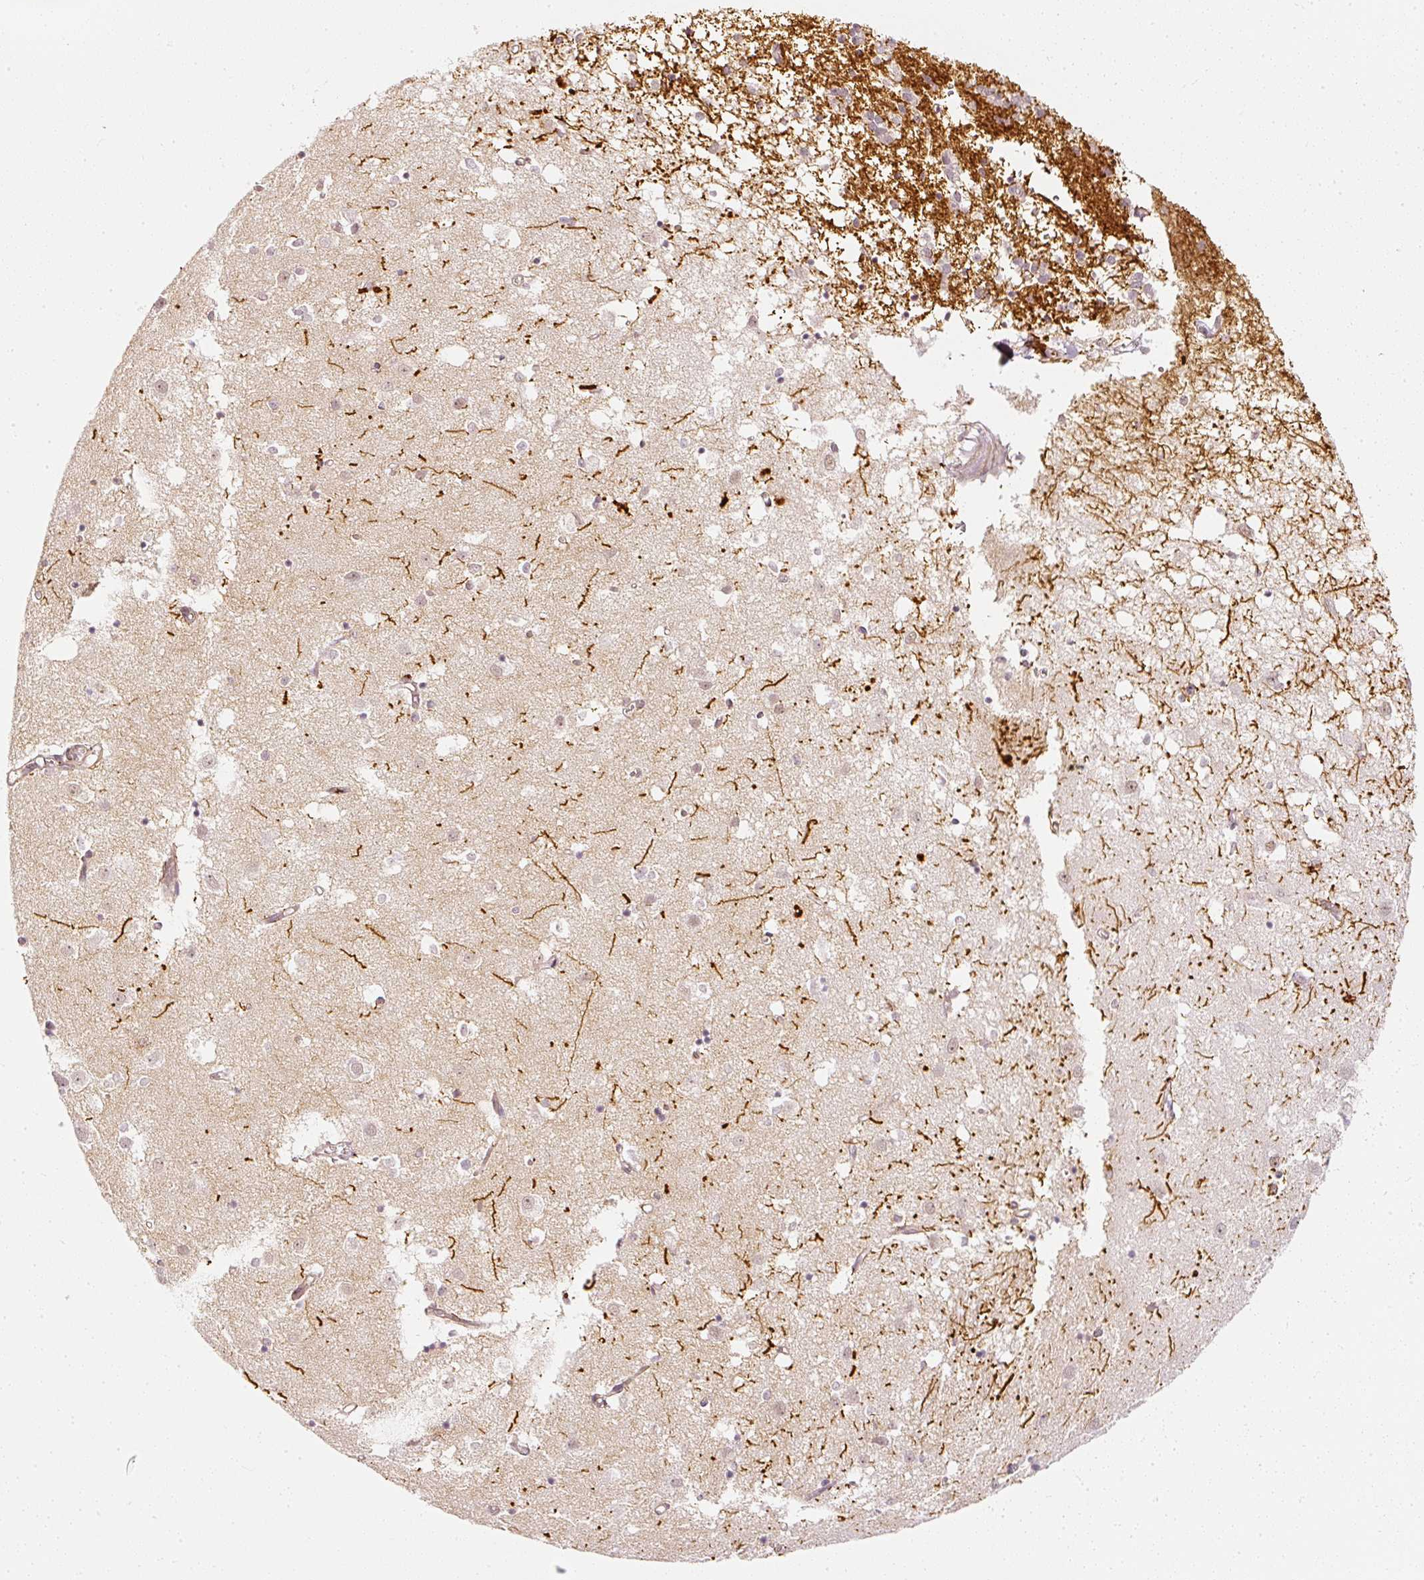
{"staining": {"intensity": "strong", "quantity": "<25%", "location": "cytoplasmic/membranous"}, "tissue": "caudate", "cell_type": "Glial cells", "image_type": "normal", "snomed": [{"axis": "morphology", "description": "Normal tissue, NOS"}, {"axis": "topography", "description": "Lateral ventricle wall"}], "caption": "IHC of benign caudate exhibits medium levels of strong cytoplasmic/membranous staining in about <25% of glial cells.", "gene": "DRD2", "patient": {"sex": "male", "age": 70}}